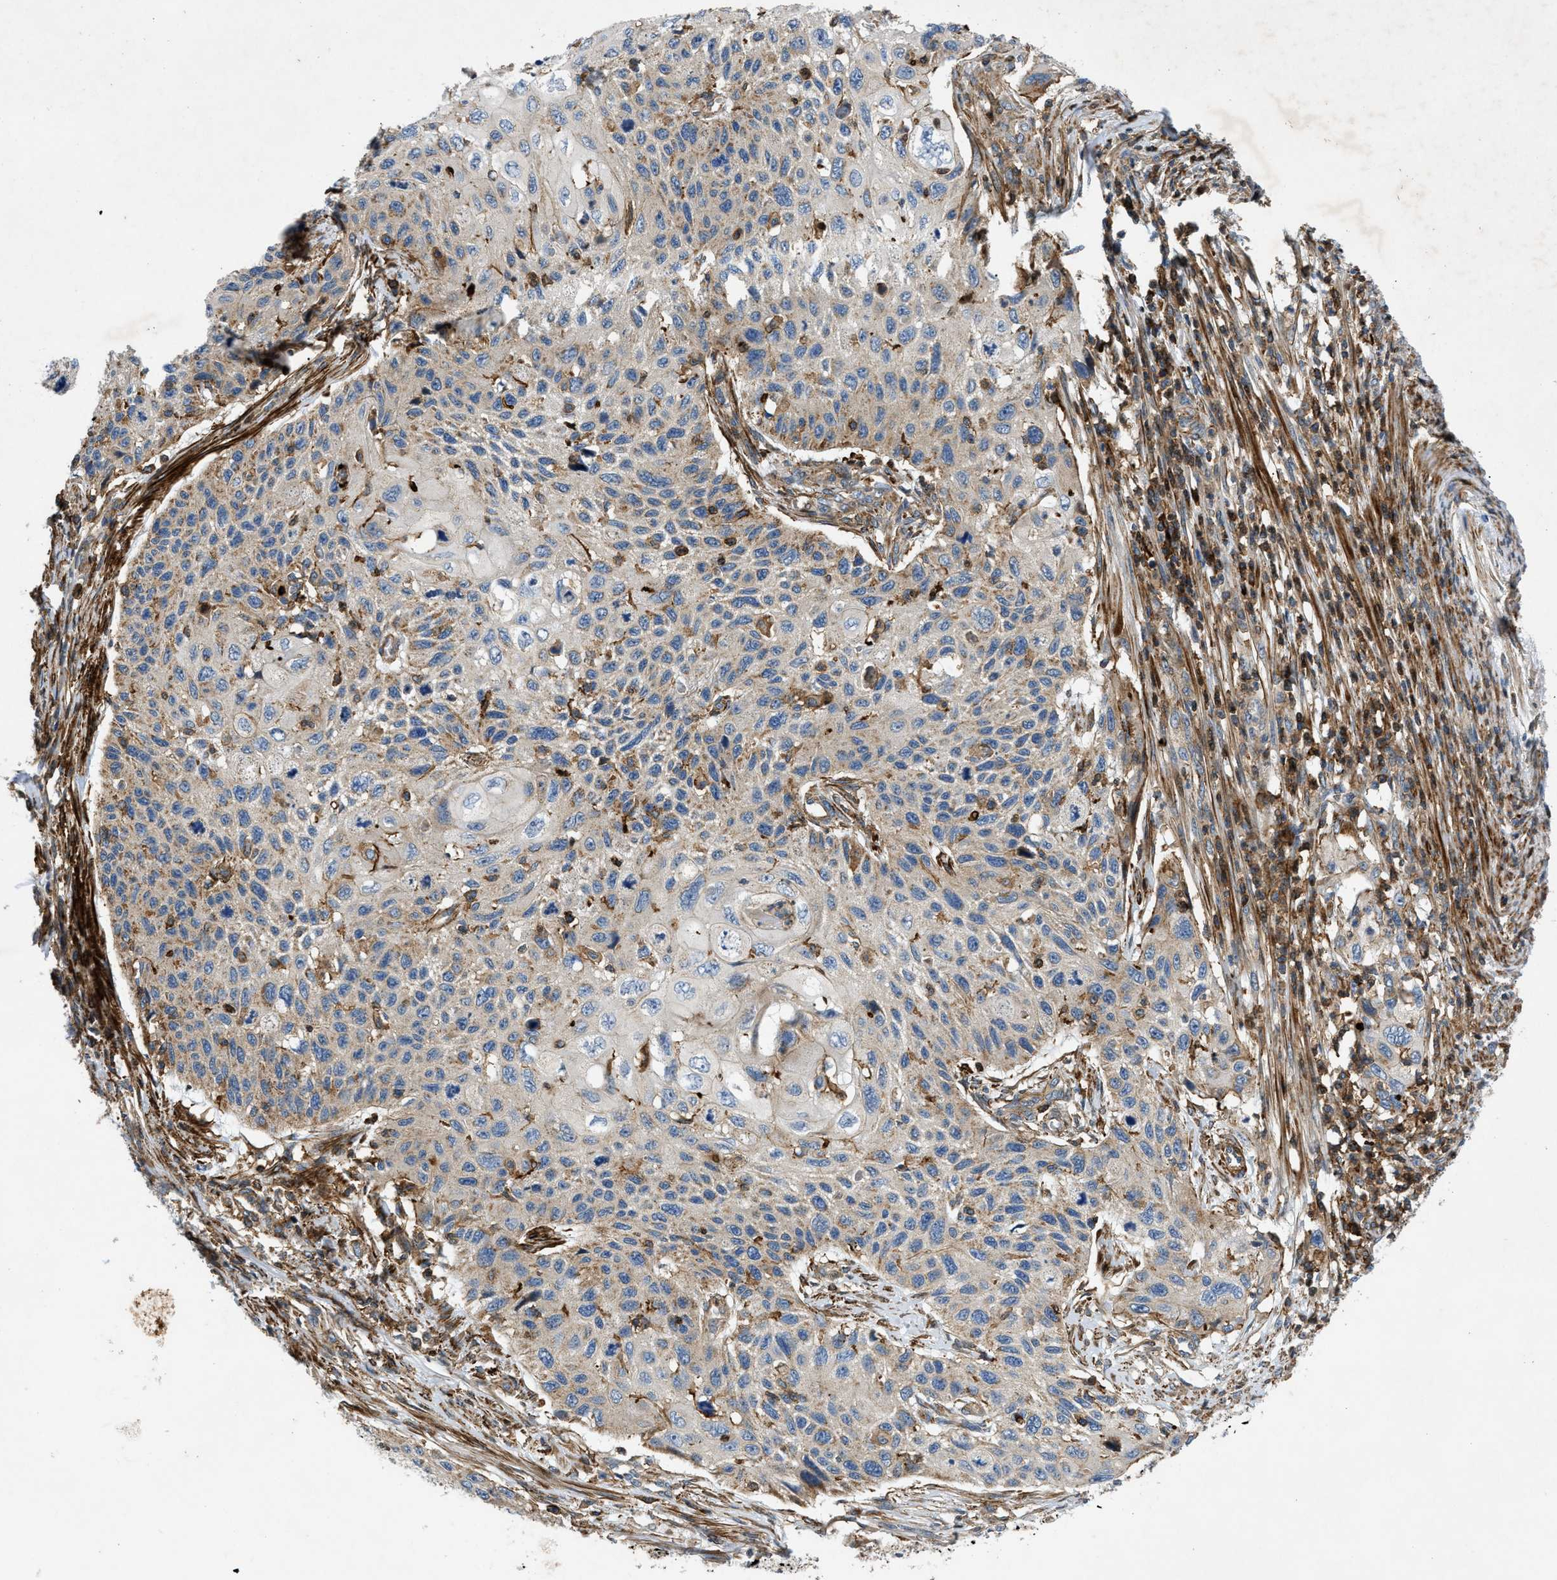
{"staining": {"intensity": "moderate", "quantity": "25%-75%", "location": "cytoplasmic/membranous"}, "tissue": "cervical cancer", "cell_type": "Tumor cells", "image_type": "cancer", "snomed": [{"axis": "morphology", "description": "Squamous cell carcinoma, NOS"}, {"axis": "topography", "description": "Cervix"}], "caption": "Cervical cancer stained for a protein exhibits moderate cytoplasmic/membranous positivity in tumor cells. (DAB IHC, brown staining for protein, blue staining for nuclei).", "gene": "DHODH", "patient": {"sex": "female", "age": 70}}